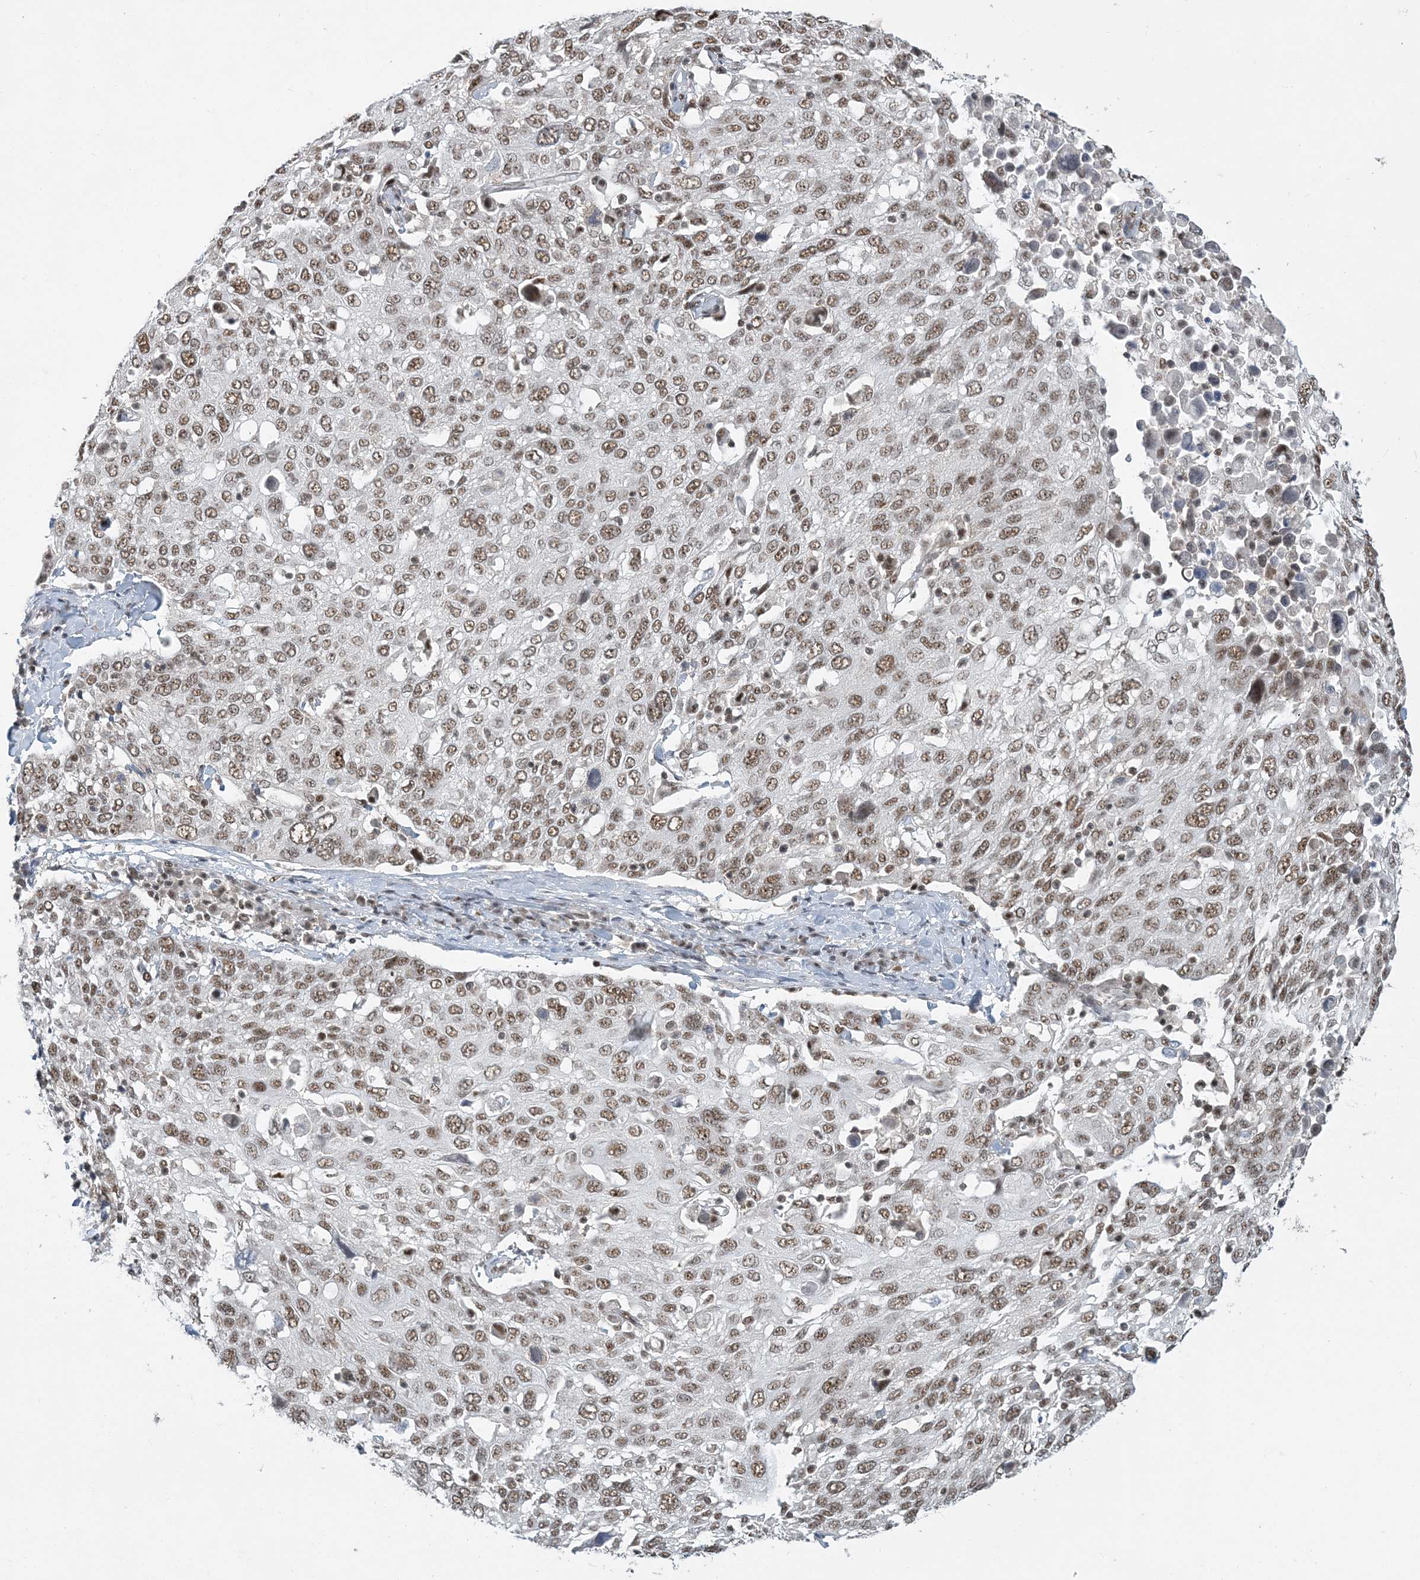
{"staining": {"intensity": "moderate", "quantity": ">75%", "location": "nuclear"}, "tissue": "lung cancer", "cell_type": "Tumor cells", "image_type": "cancer", "snomed": [{"axis": "morphology", "description": "Squamous cell carcinoma, NOS"}, {"axis": "topography", "description": "Lung"}], "caption": "Tumor cells reveal moderate nuclear expression in about >75% of cells in lung squamous cell carcinoma.", "gene": "PLRG1", "patient": {"sex": "male", "age": 65}}